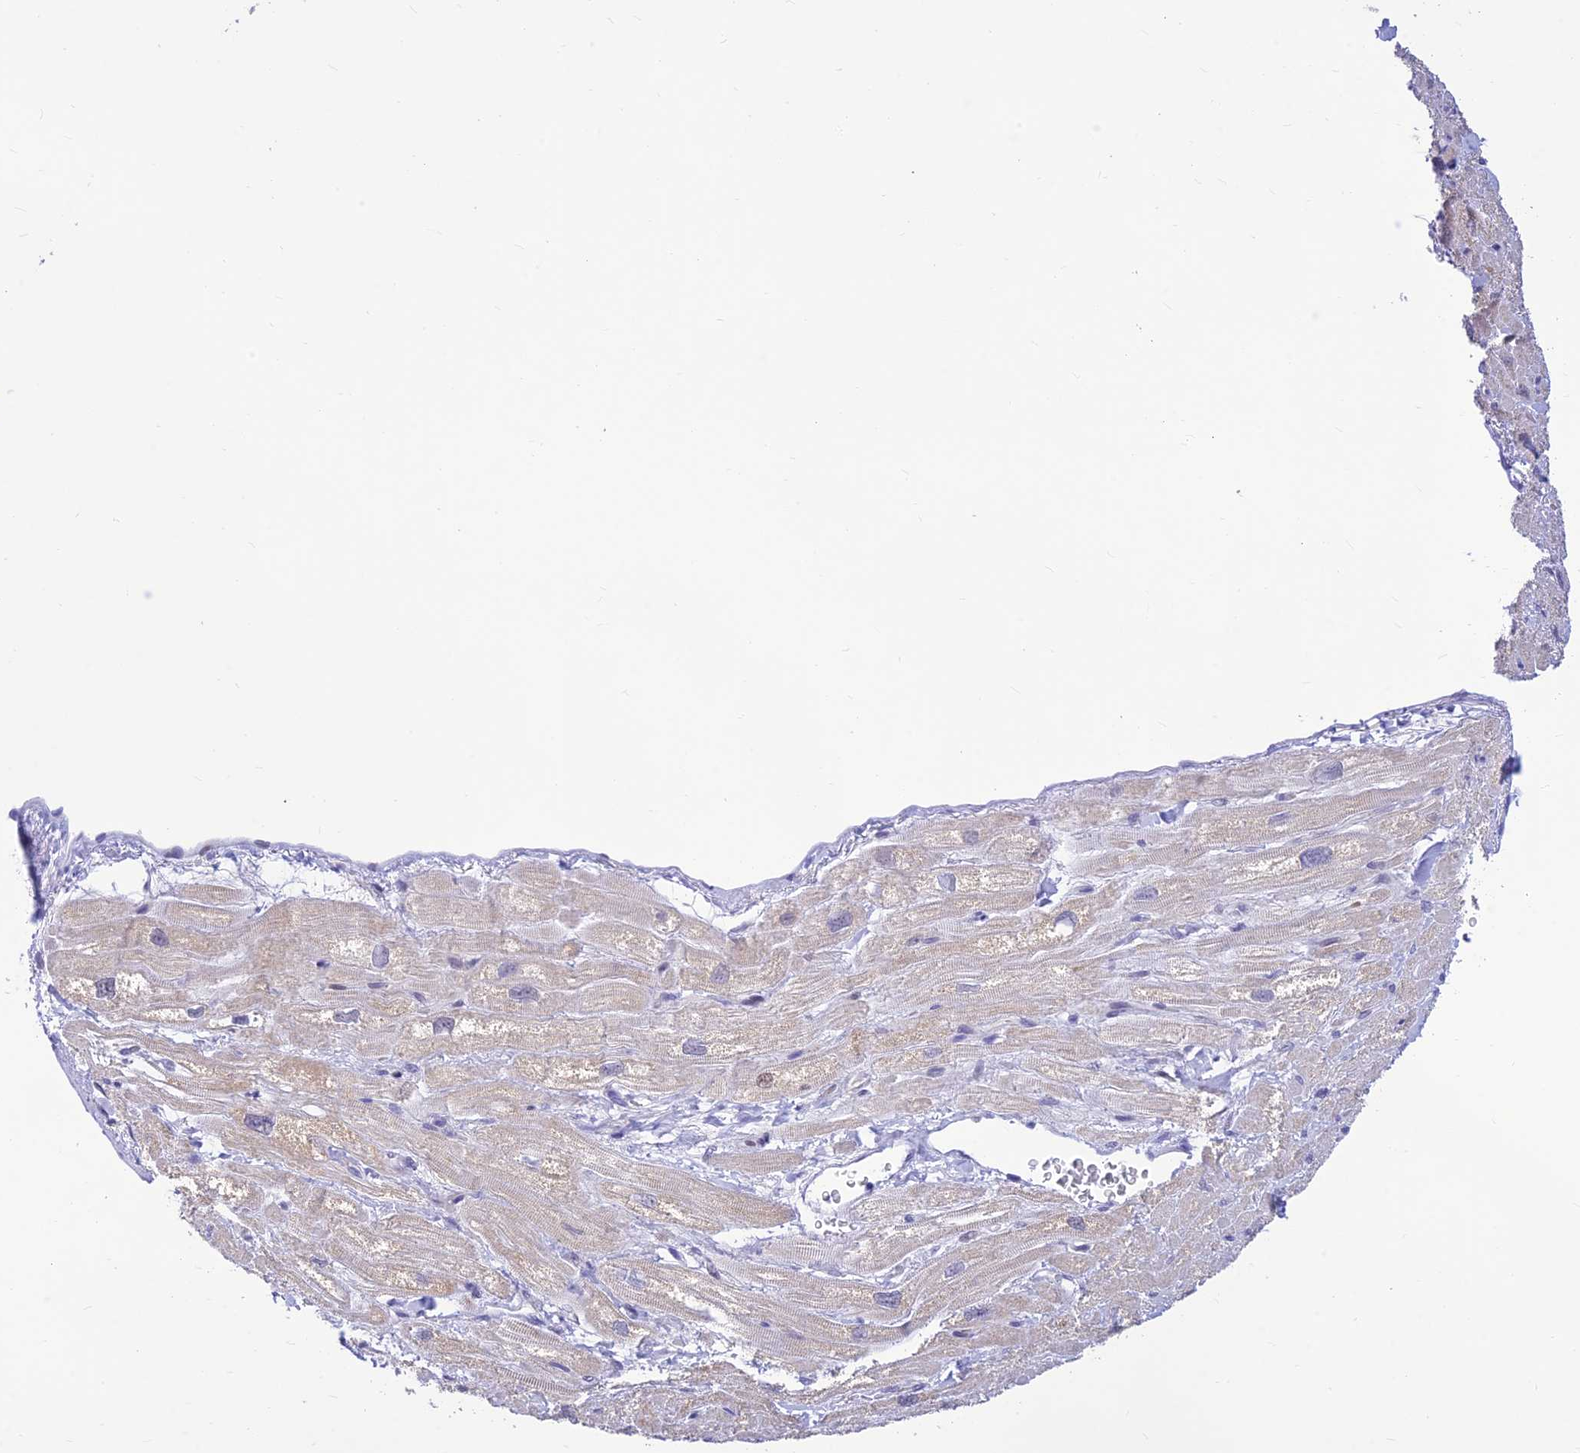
{"staining": {"intensity": "negative", "quantity": "none", "location": "none"}, "tissue": "heart muscle", "cell_type": "Cardiomyocytes", "image_type": "normal", "snomed": [{"axis": "morphology", "description": "Normal tissue, NOS"}, {"axis": "topography", "description": "Heart"}], "caption": "High magnification brightfield microscopy of unremarkable heart muscle stained with DAB (3,3'-diaminobenzidine) (brown) and counterstained with hematoxylin (blue): cardiomyocytes show no significant positivity. The staining was performed using DAB (3,3'-diaminobenzidine) to visualize the protein expression in brown, while the nuclei were stained in blue with hematoxylin (Magnification: 20x).", "gene": "INKA1", "patient": {"sex": "male", "age": 65}}